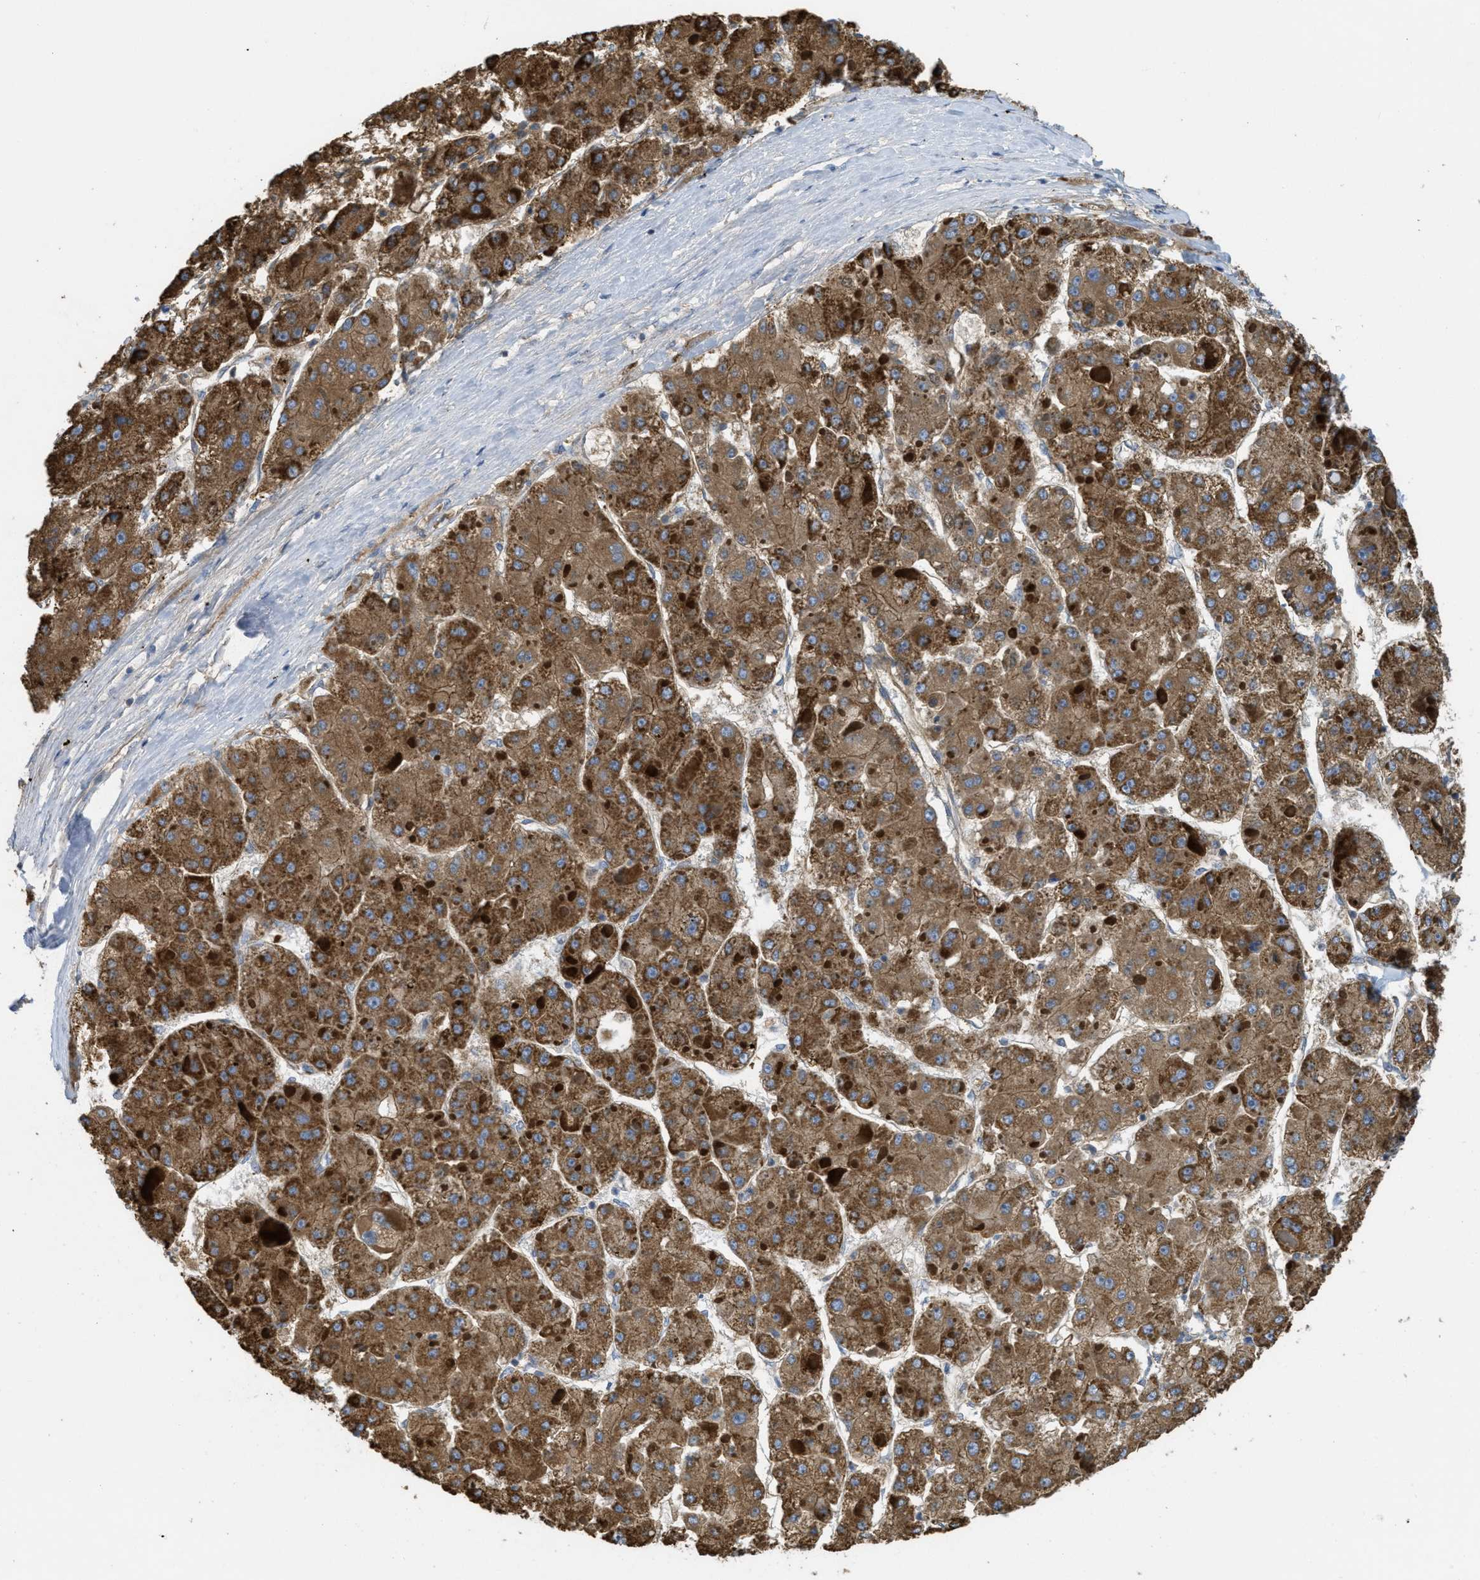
{"staining": {"intensity": "strong", "quantity": ">75%", "location": "cytoplasmic/membranous"}, "tissue": "liver cancer", "cell_type": "Tumor cells", "image_type": "cancer", "snomed": [{"axis": "morphology", "description": "Carcinoma, Hepatocellular, NOS"}, {"axis": "topography", "description": "Liver"}], "caption": "DAB (3,3'-diaminobenzidine) immunohistochemical staining of human hepatocellular carcinoma (liver) displays strong cytoplasmic/membranous protein expression in about >75% of tumor cells.", "gene": "BTN3A1", "patient": {"sex": "female", "age": 73}}